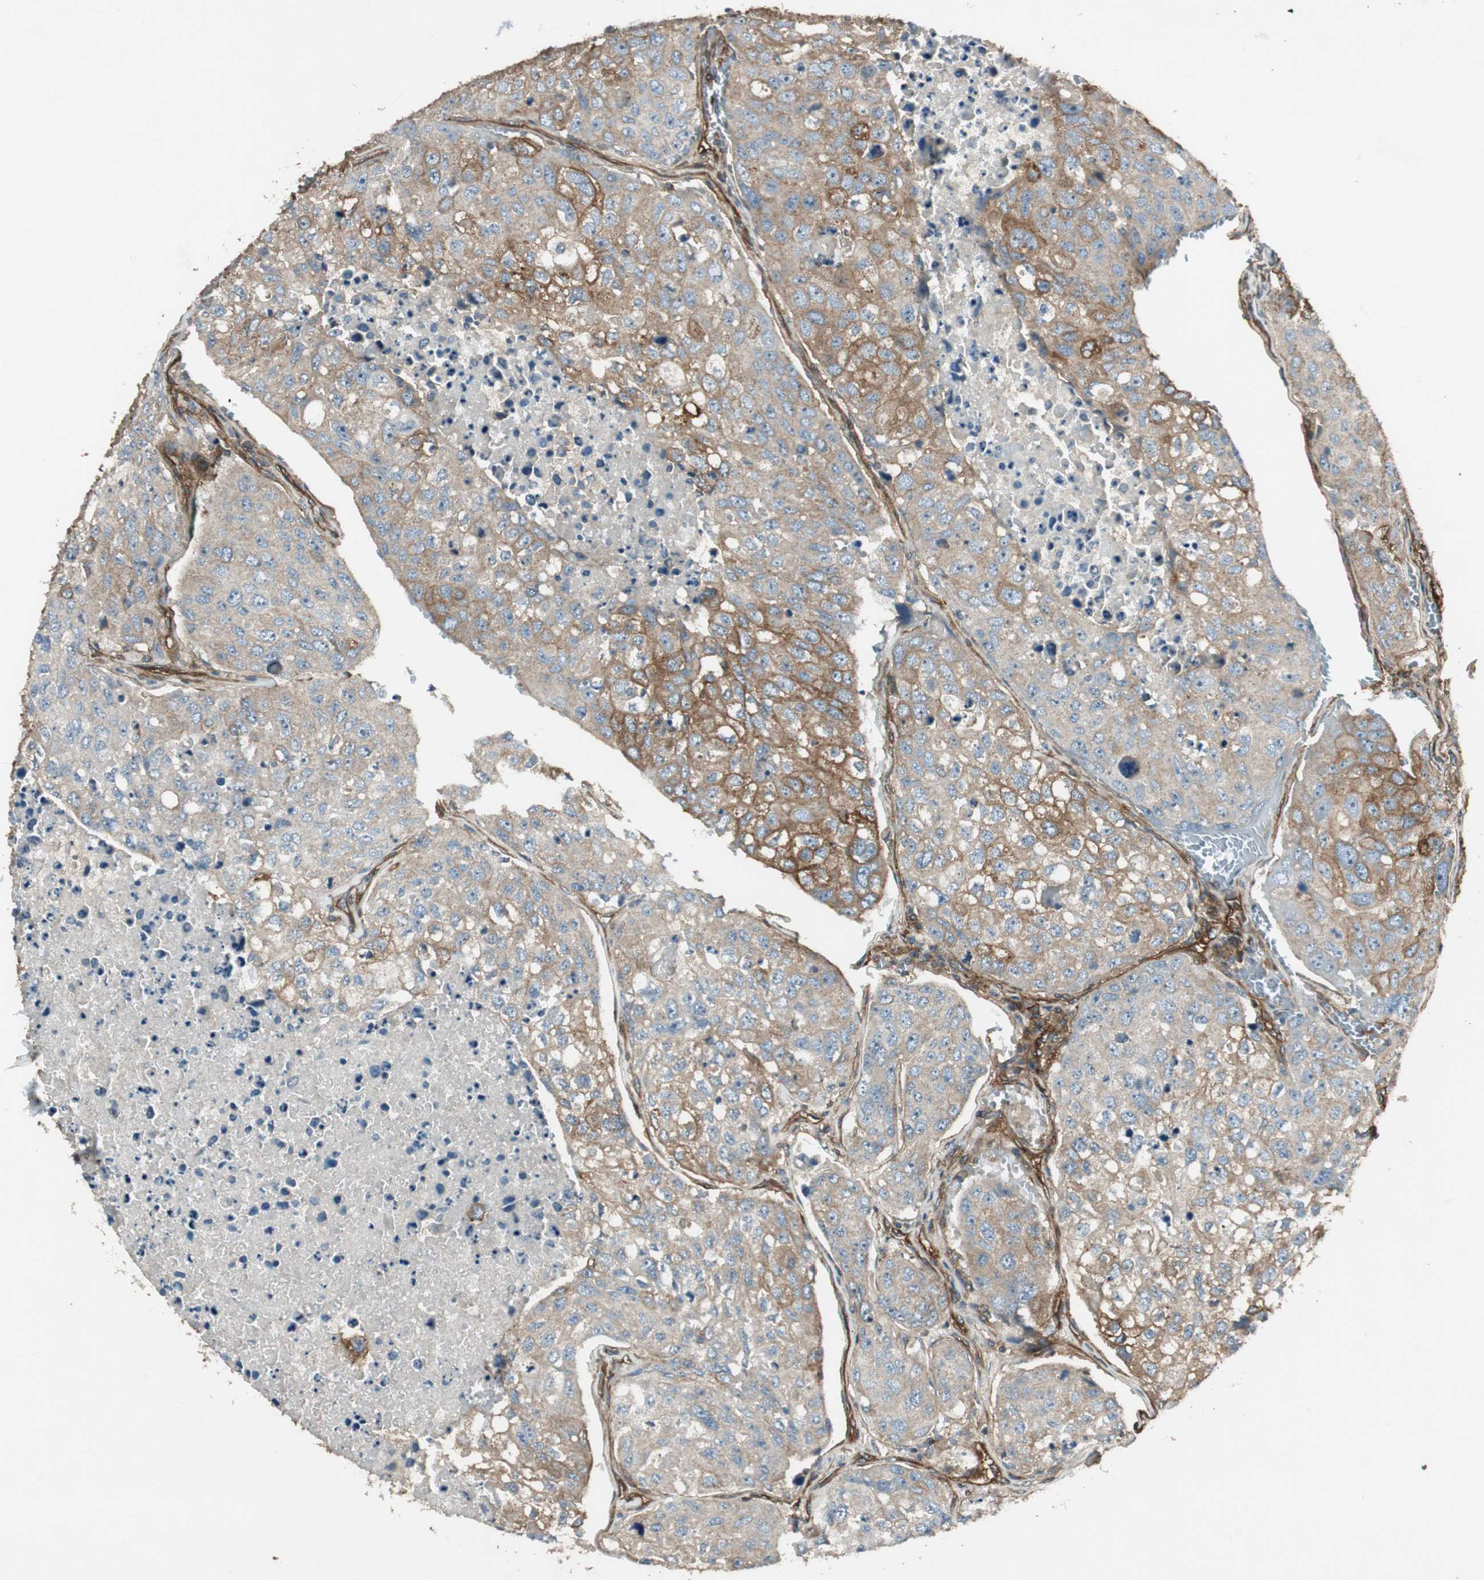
{"staining": {"intensity": "moderate", "quantity": ">75%", "location": "cytoplasmic/membranous"}, "tissue": "urothelial cancer", "cell_type": "Tumor cells", "image_type": "cancer", "snomed": [{"axis": "morphology", "description": "Urothelial carcinoma, High grade"}, {"axis": "topography", "description": "Lymph node"}, {"axis": "topography", "description": "Urinary bladder"}], "caption": "An image showing moderate cytoplasmic/membranous positivity in approximately >75% of tumor cells in urothelial cancer, as visualized by brown immunohistochemical staining.", "gene": "BTN3A3", "patient": {"sex": "male", "age": 51}}